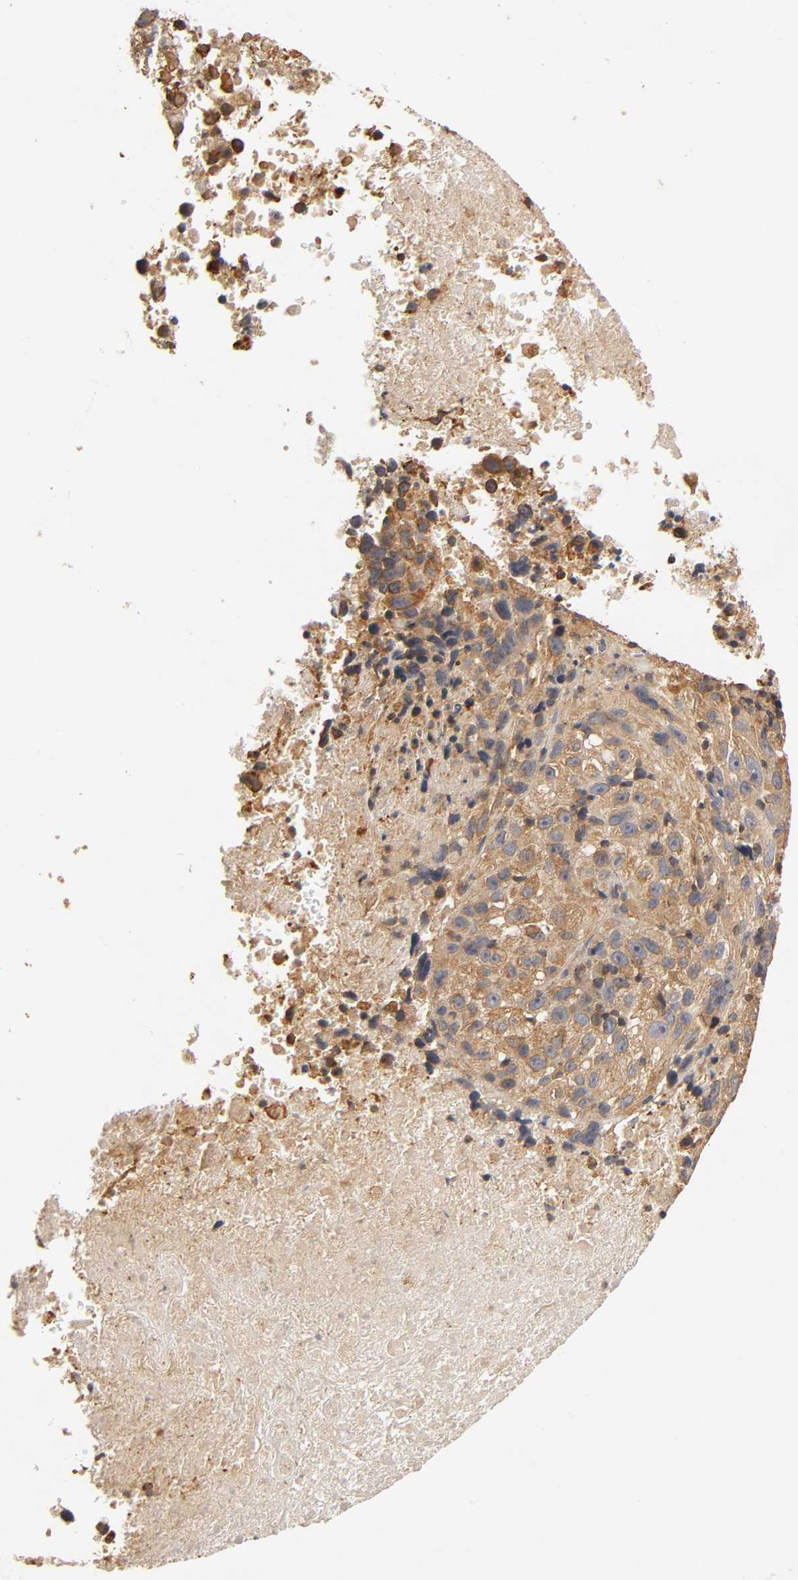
{"staining": {"intensity": "strong", "quantity": ">75%", "location": "cytoplasmic/membranous"}, "tissue": "melanoma", "cell_type": "Tumor cells", "image_type": "cancer", "snomed": [{"axis": "morphology", "description": "Malignant melanoma, Metastatic site"}, {"axis": "topography", "description": "Cerebral cortex"}], "caption": "A histopathology image of human malignant melanoma (metastatic site) stained for a protein reveals strong cytoplasmic/membranous brown staining in tumor cells.", "gene": "SCAP", "patient": {"sex": "female", "age": 52}}